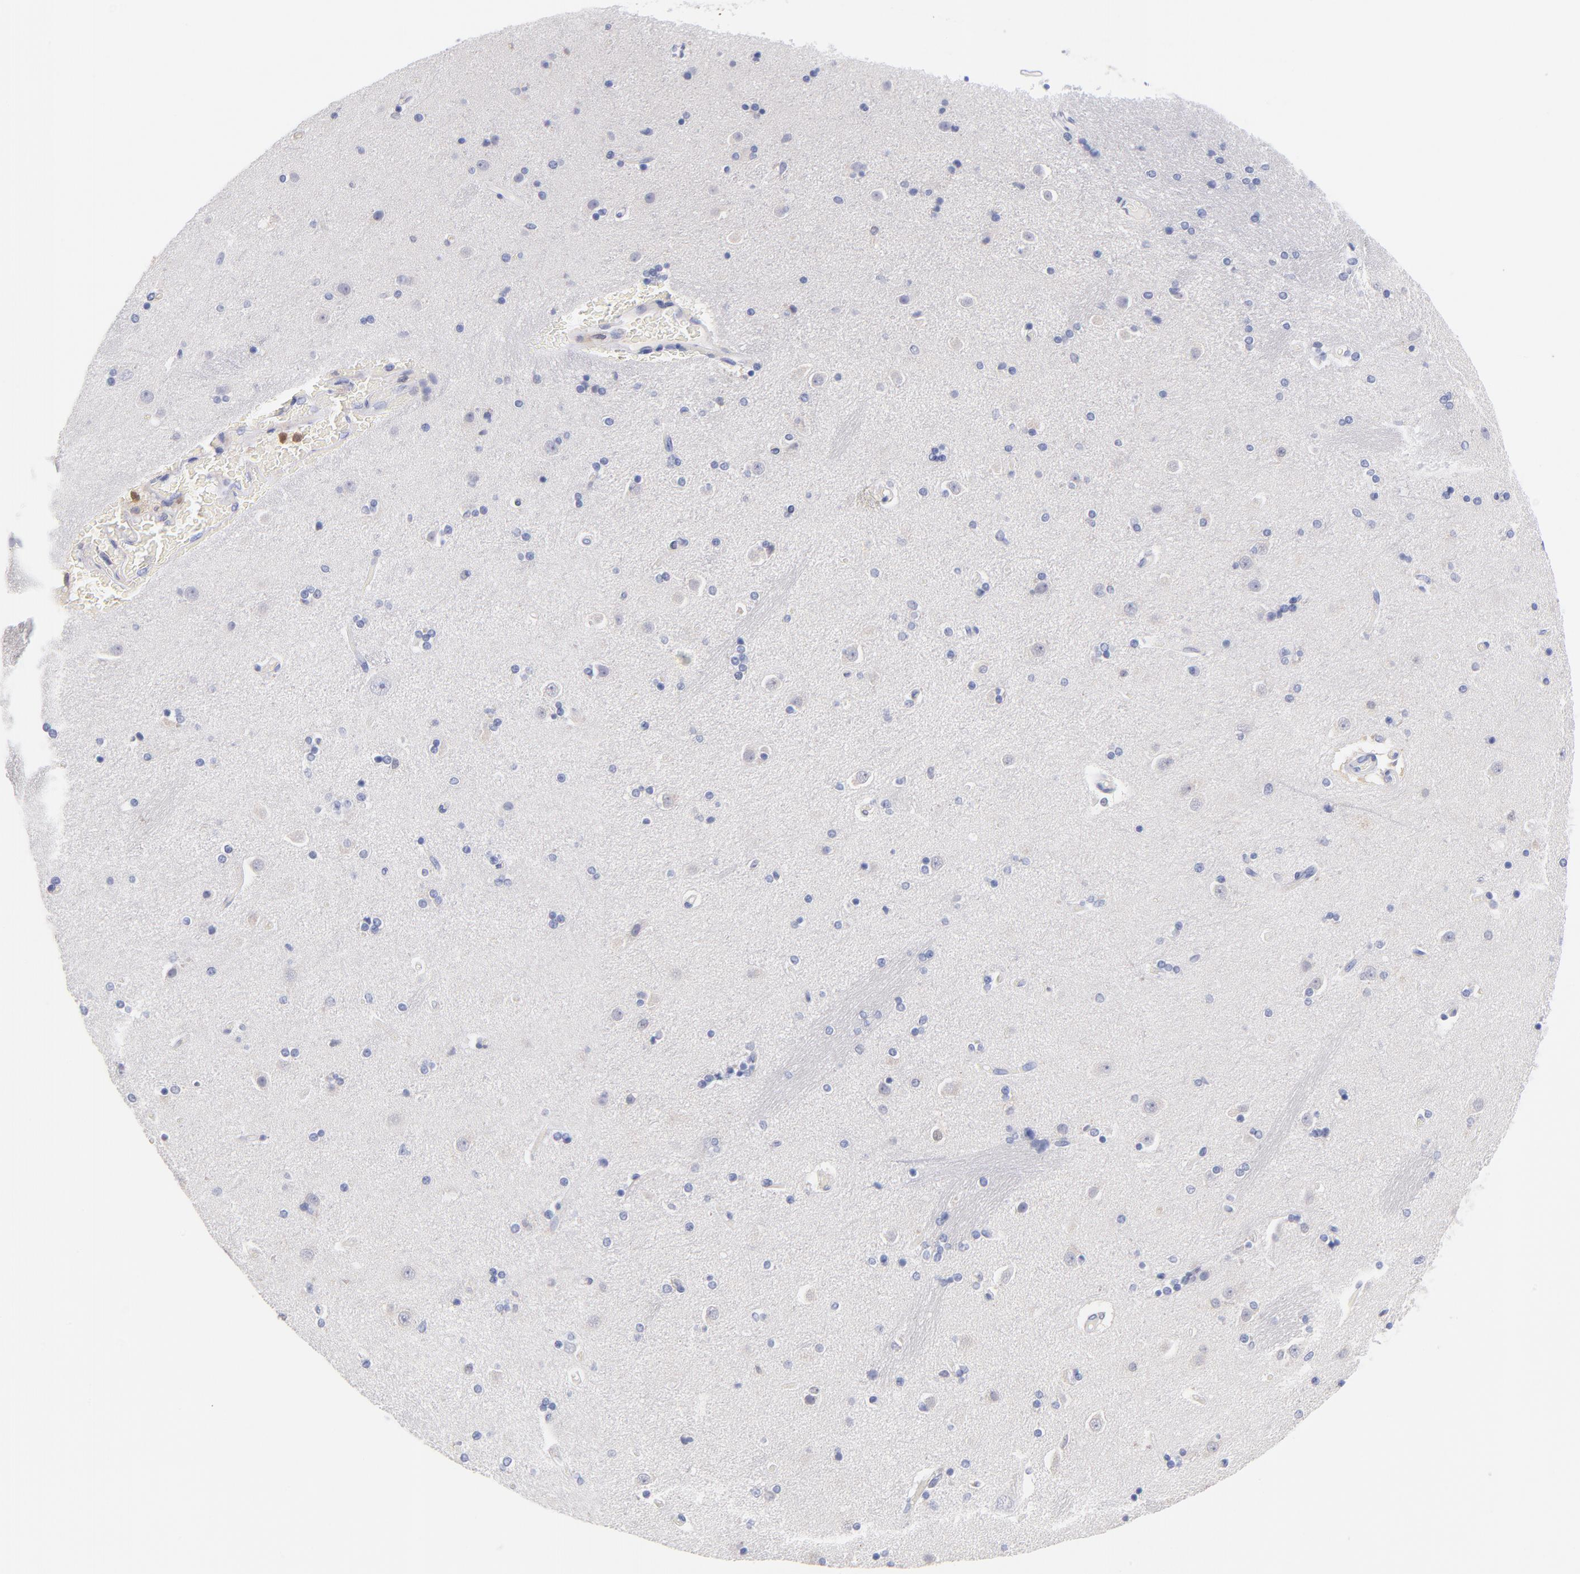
{"staining": {"intensity": "weak", "quantity": "<25%", "location": "nuclear"}, "tissue": "caudate", "cell_type": "Glial cells", "image_type": "normal", "snomed": [{"axis": "morphology", "description": "Normal tissue, NOS"}, {"axis": "topography", "description": "Lateral ventricle wall"}], "caption": "DAB immunohistochemical staining of benign caudate shows no significant positivity in glial cells.", "gene": "BID", "patient": {"sex": "female", "age": 54}}